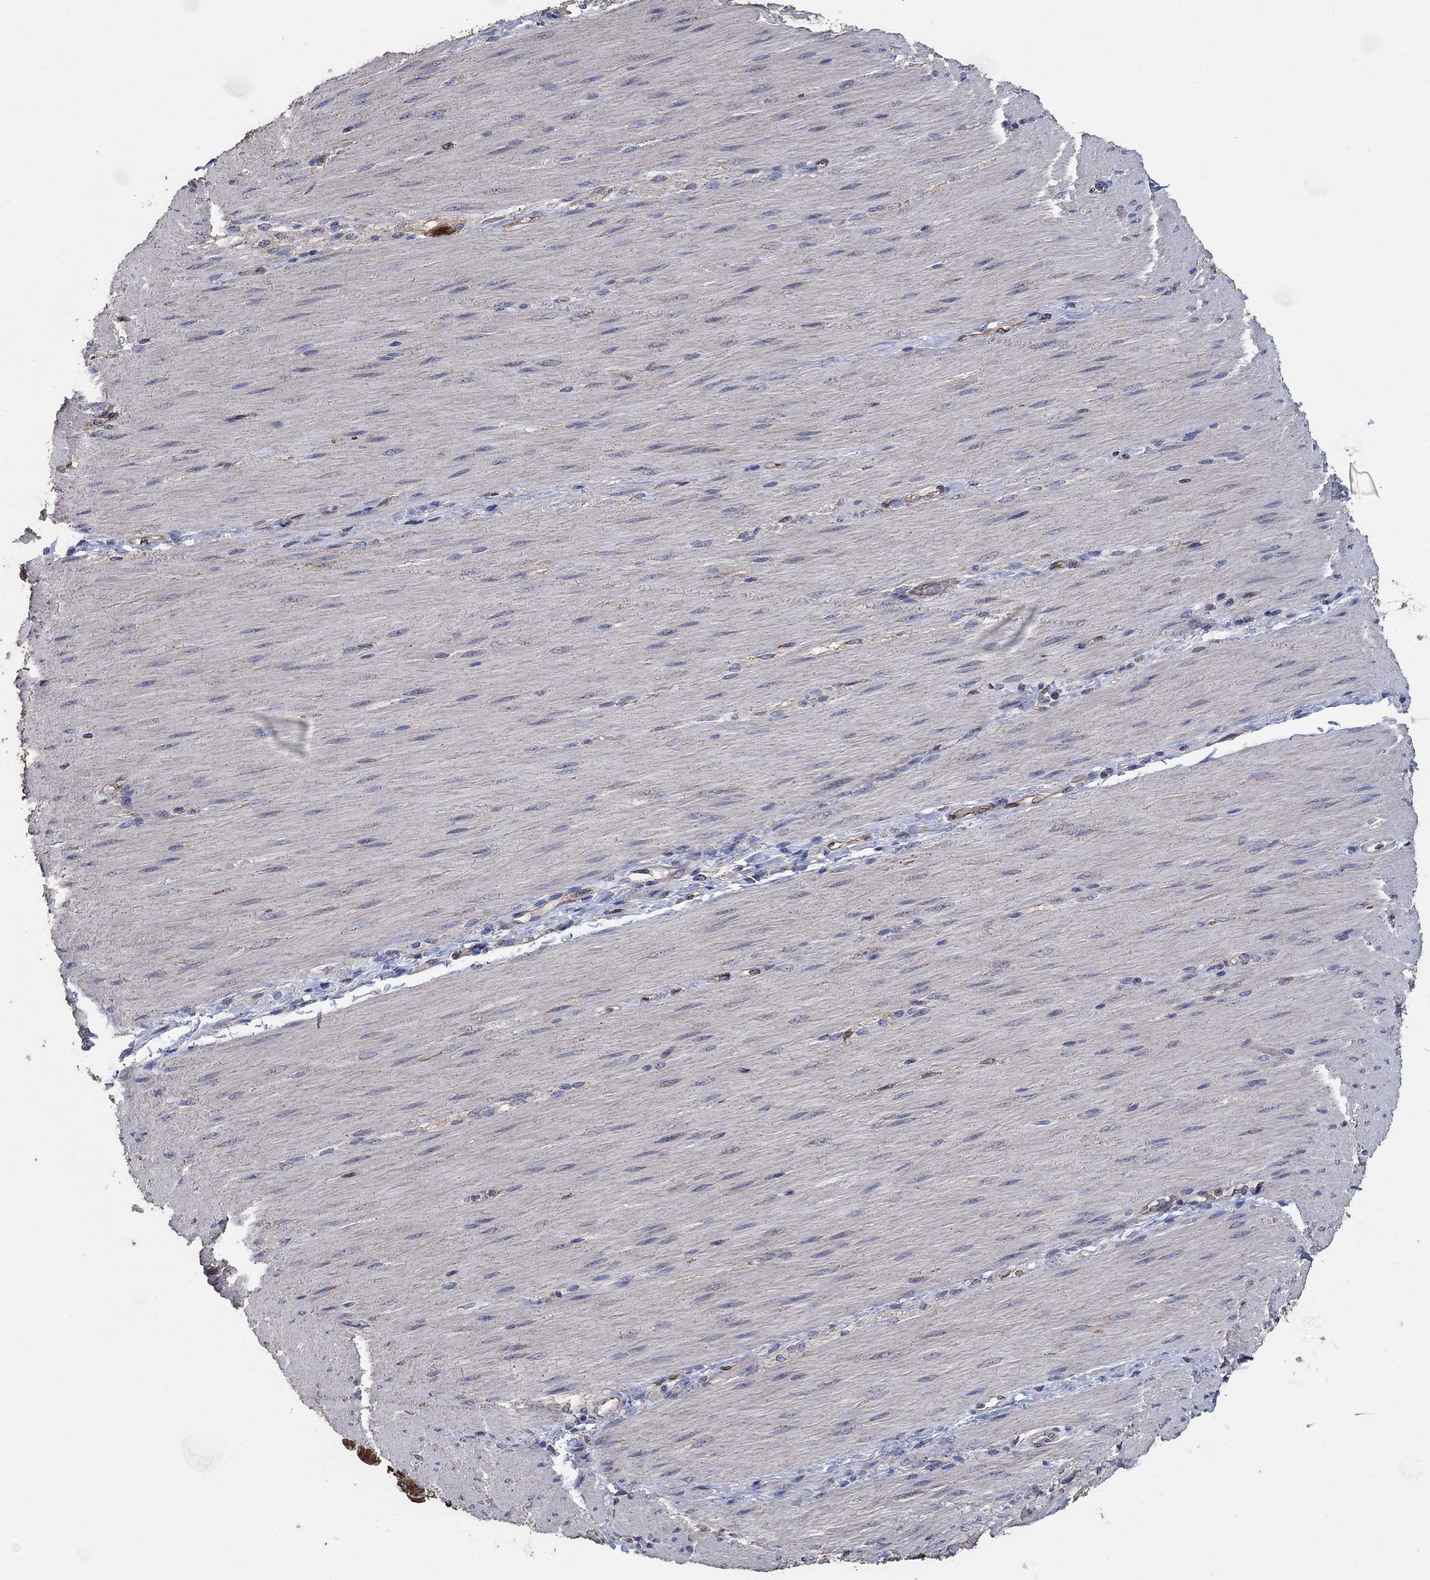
{"staining": {"intensity": "negative", "quantity": "none", "location": "none"}, "tissue": "adipose tissue", "cell_type": "Adipocytes", "image_type": "normal", "snomed": [{"axis": "morphology", "description": "Normal tissue, NOS"}, {"axis": "topography", "description": "Smooth muscle"}, {"axis": "topography", "description": "Duodenum"}, {"axis": "topography", "description": "Peripheral nerve tissue"}], "caption": "Immunohistochemistry (IHC) of benign adipose tissue exhibits no expression in adipocytes. (Brightfield microscopy of DAB immunohistochemistry (IHC) at high magnification).", "gene": "HID1", "patient": {"sex": "female", "age": 61}}